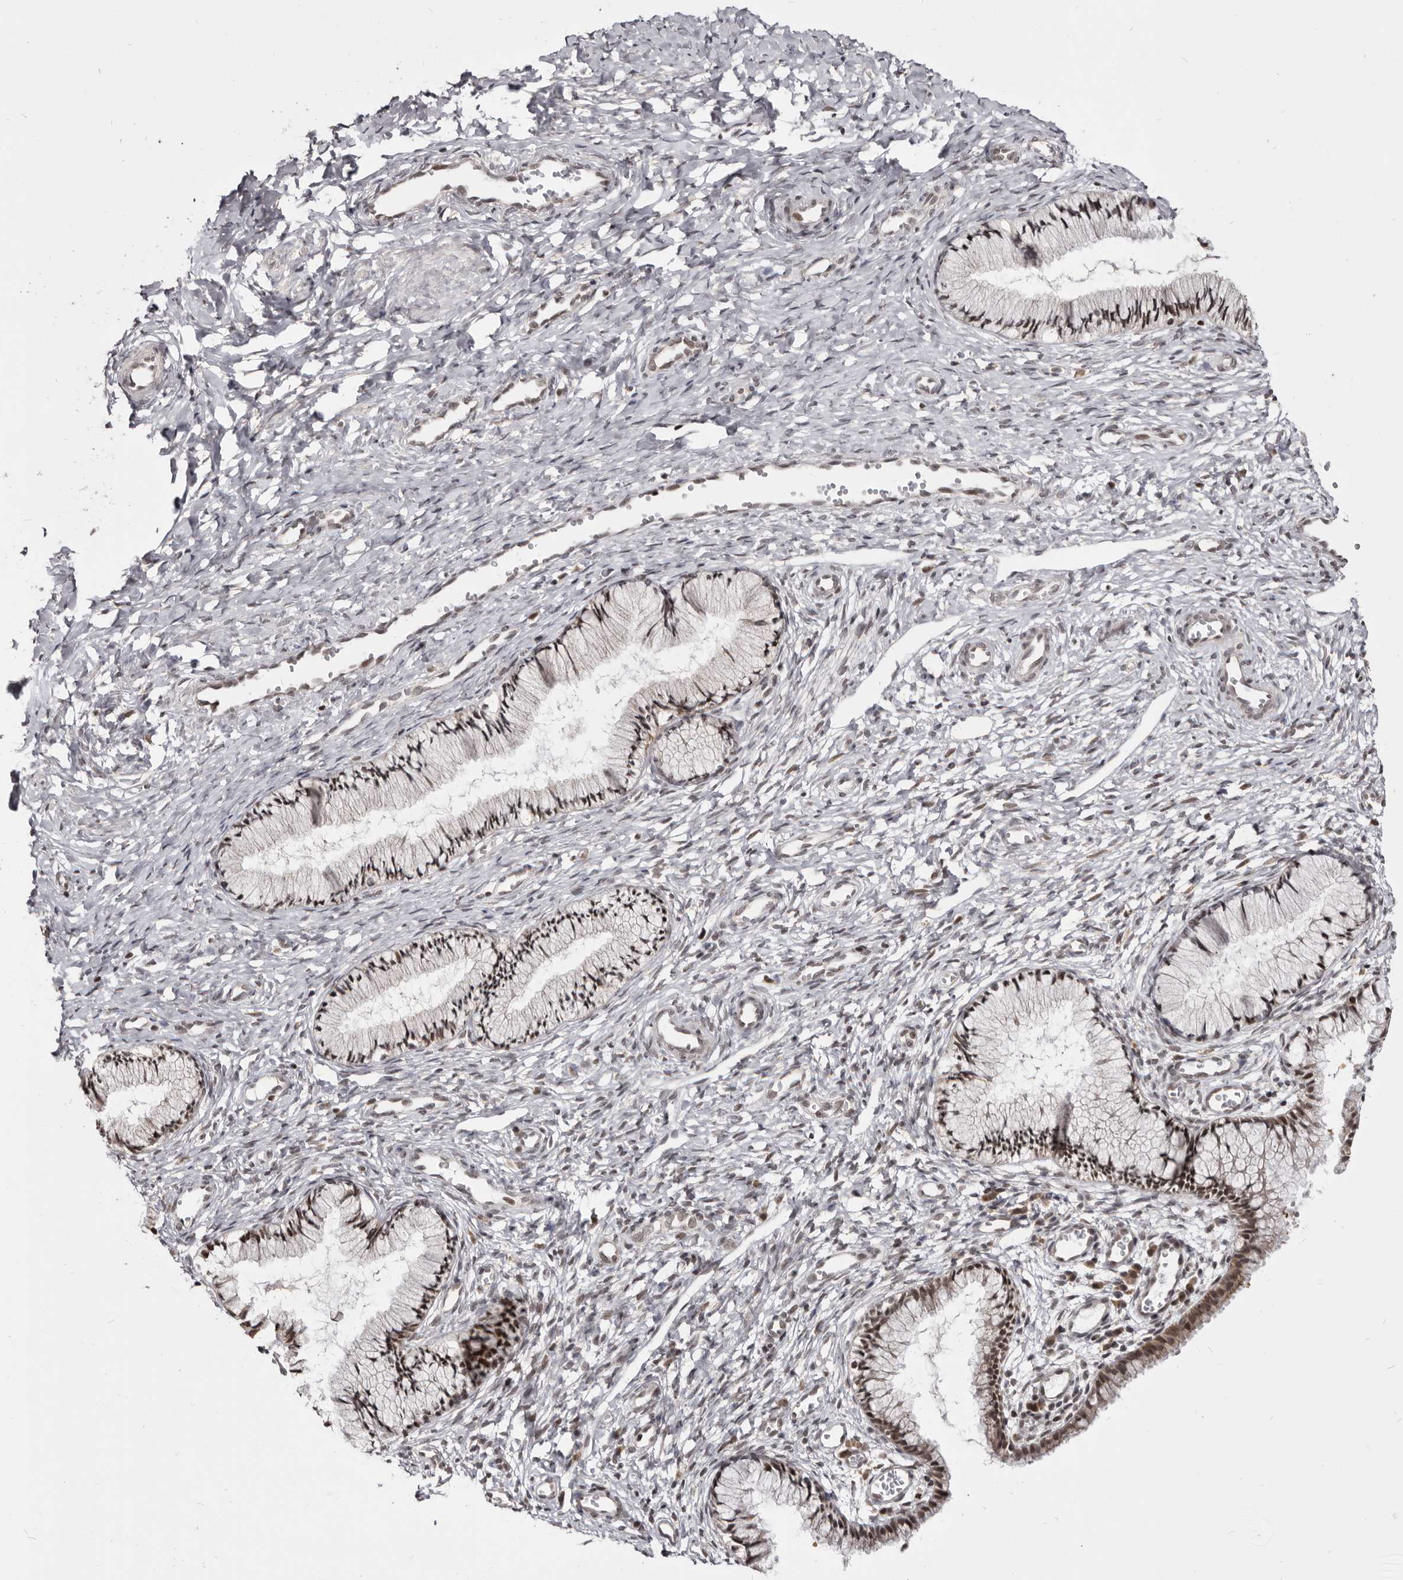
{"staining": {"intensity": "moderate", "quantity": "<25%", "location": "nuclear"}, "tissue": "cervix", "cell_type": "Glandular cells", "image_type": "normal", "snomed": [{"axis": "morphology", "description": "Normal tissue, NOS"}, {"axis": "topography", "description": "Cervix"}], "caption": "DAB (3,3'-diaminobenzidine) immunohistochemical staining of normal cervix shows moderate nuclear protein expression in about <25% of glandular cells.", "gene": "THUMPD1", "patient": {"sex": "female", "age": 27}}